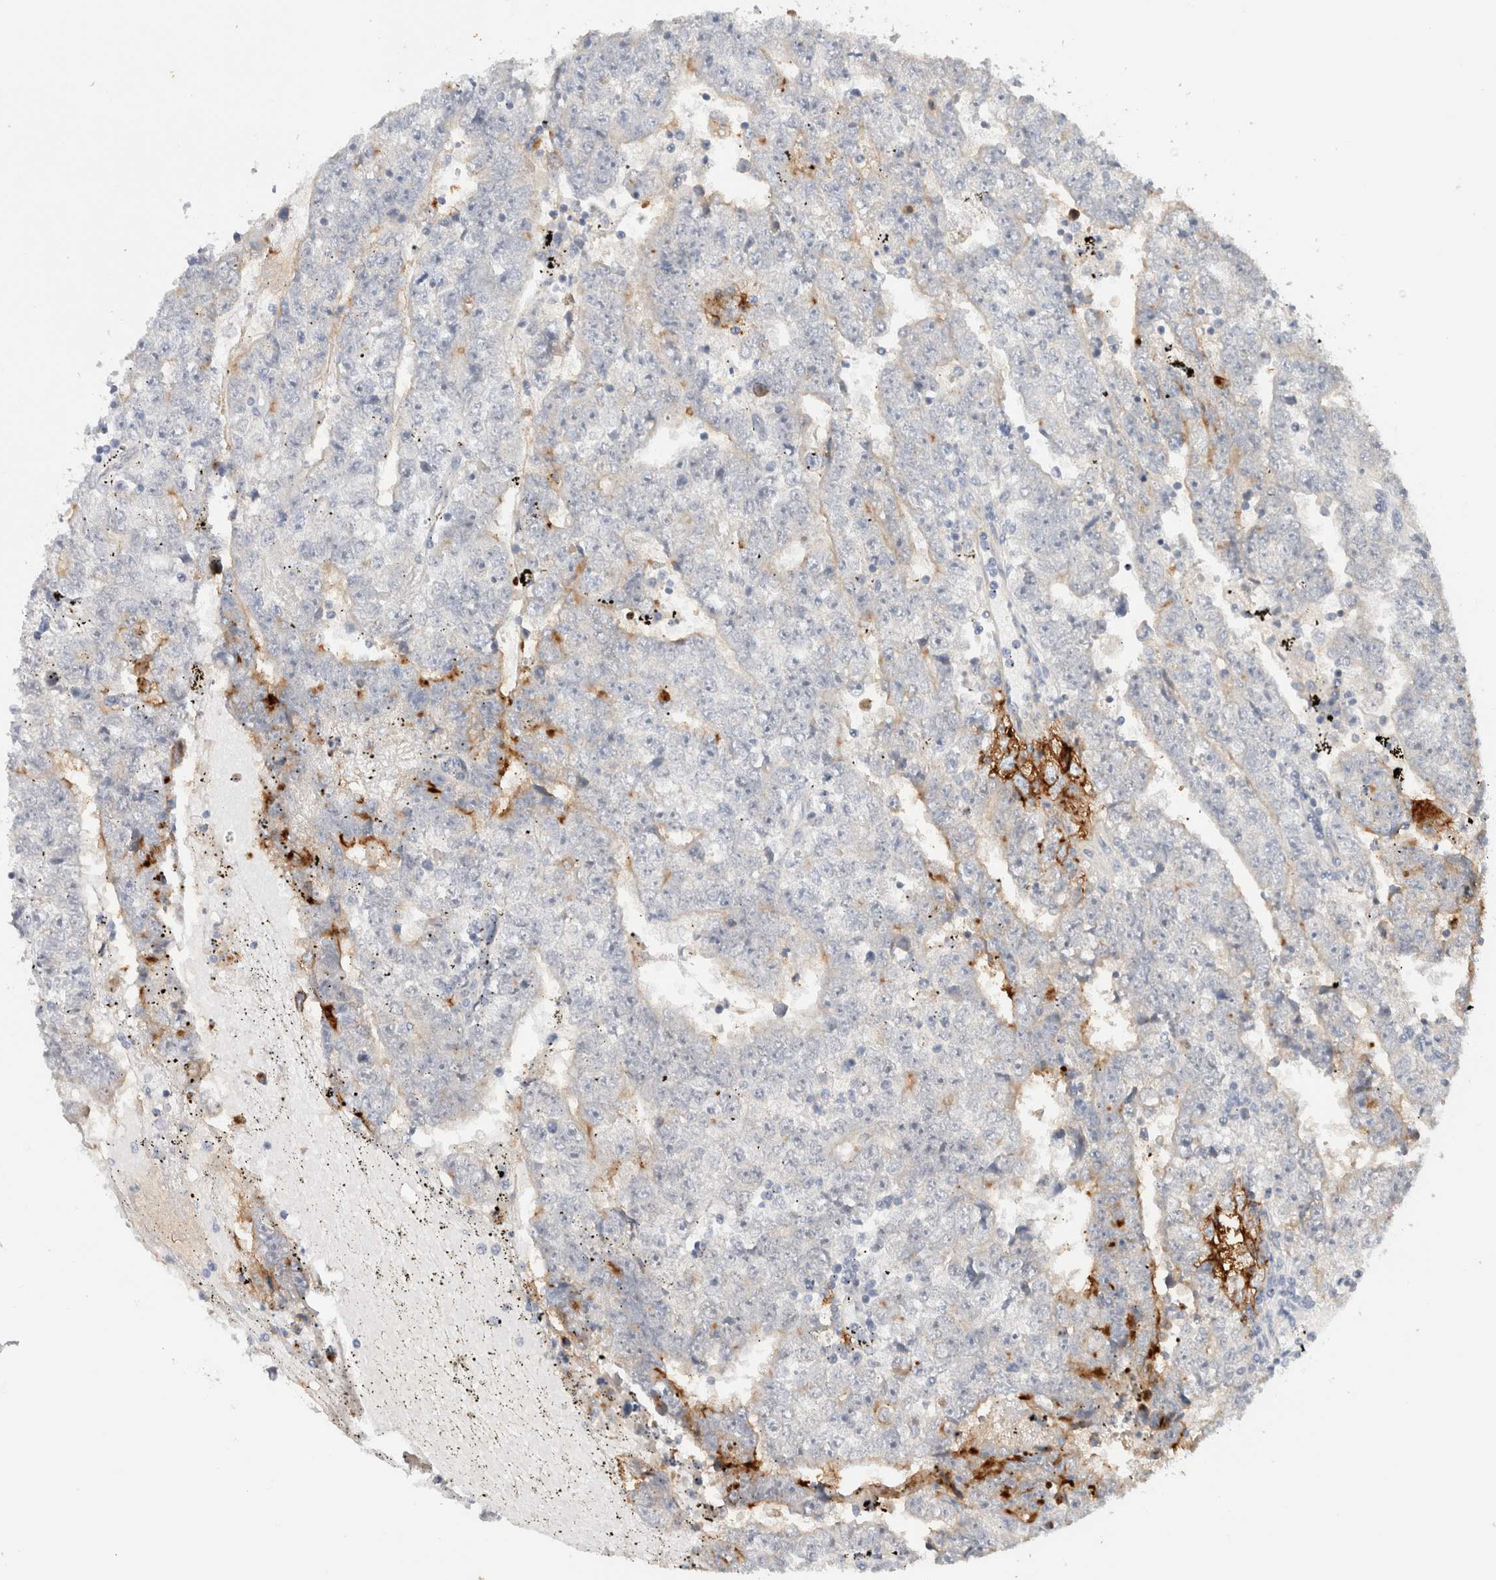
{"staining": {"intensity": "moderate", "quantity": "<25%", "location": "cytoplasmic/membranous"}, "tissue": "testis cancer", "cell_type": "Tumor cells", "image_type": "cancer", "snomed": [{"axis": "morphology", "description": "Carcinoma, Embryonal, NOS"}, {"axis": "topography", "description": "Testis"}], "caption": "Immunohistochemical staining of embryonal carcinoma (testis) reveals low levels of moderate cytoplasmic/membranous protein positivity in about <25% of tumor cells.", "gene": "SPRTN", "patient": {"sex": "male", "age": 25}}